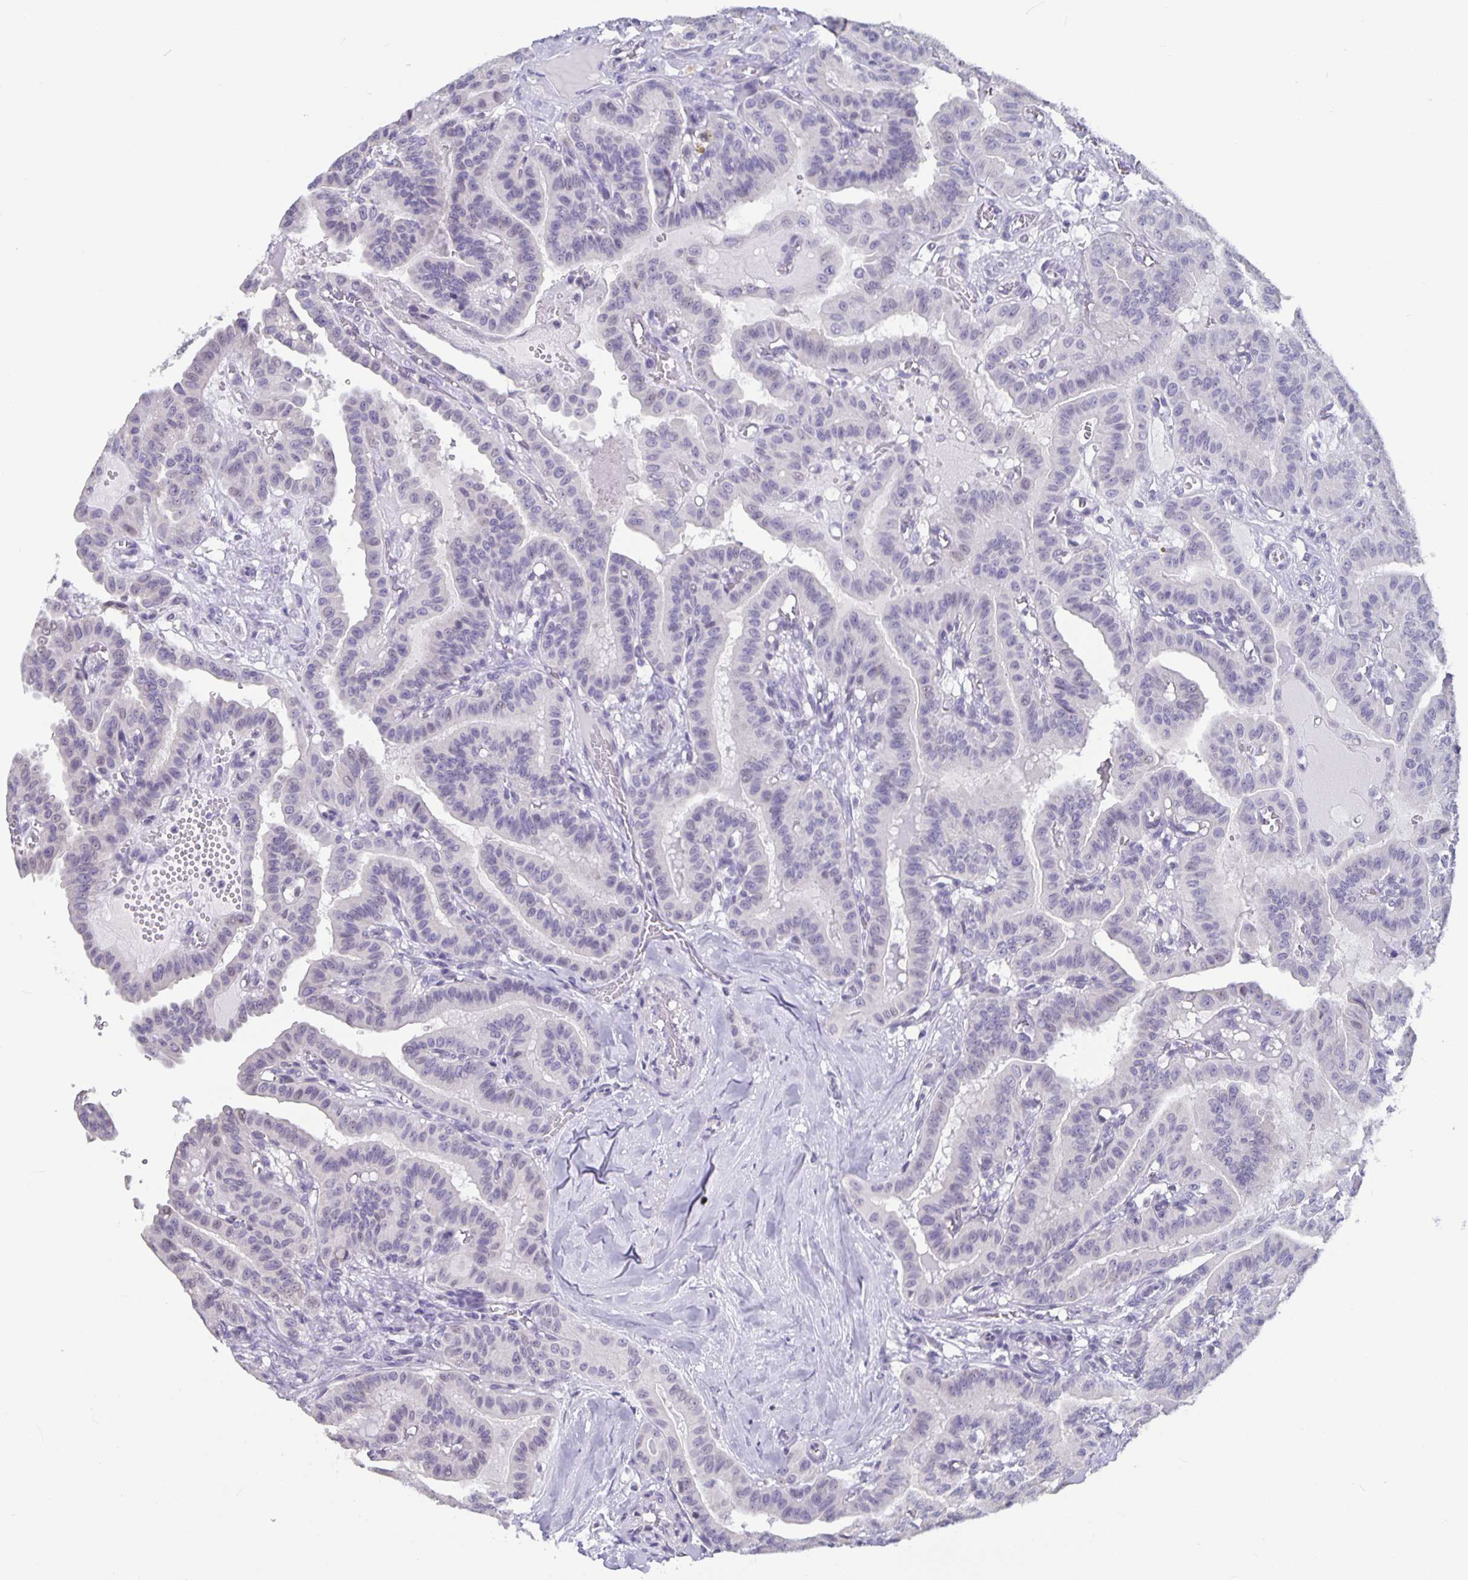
{"staining": {"intensity": "negative", "quantity": "none", "location": "none"}, "tissue": "thyroid cancer", "cell_type": "Tumor cells", "image_type": "cancer", "snomed": [{"axis": "morphology", "description": "Papillary adenocarcinoma, NOS"}, {"axis": "topography", "description": "Thyroid gland"}], "caption": "A photomicrograph of thyroid cancer stained for a protein exhibits no brown staining in tumor cells.", "gene": "OLIG2", "patient": {"sex": "male", "age": 87}}